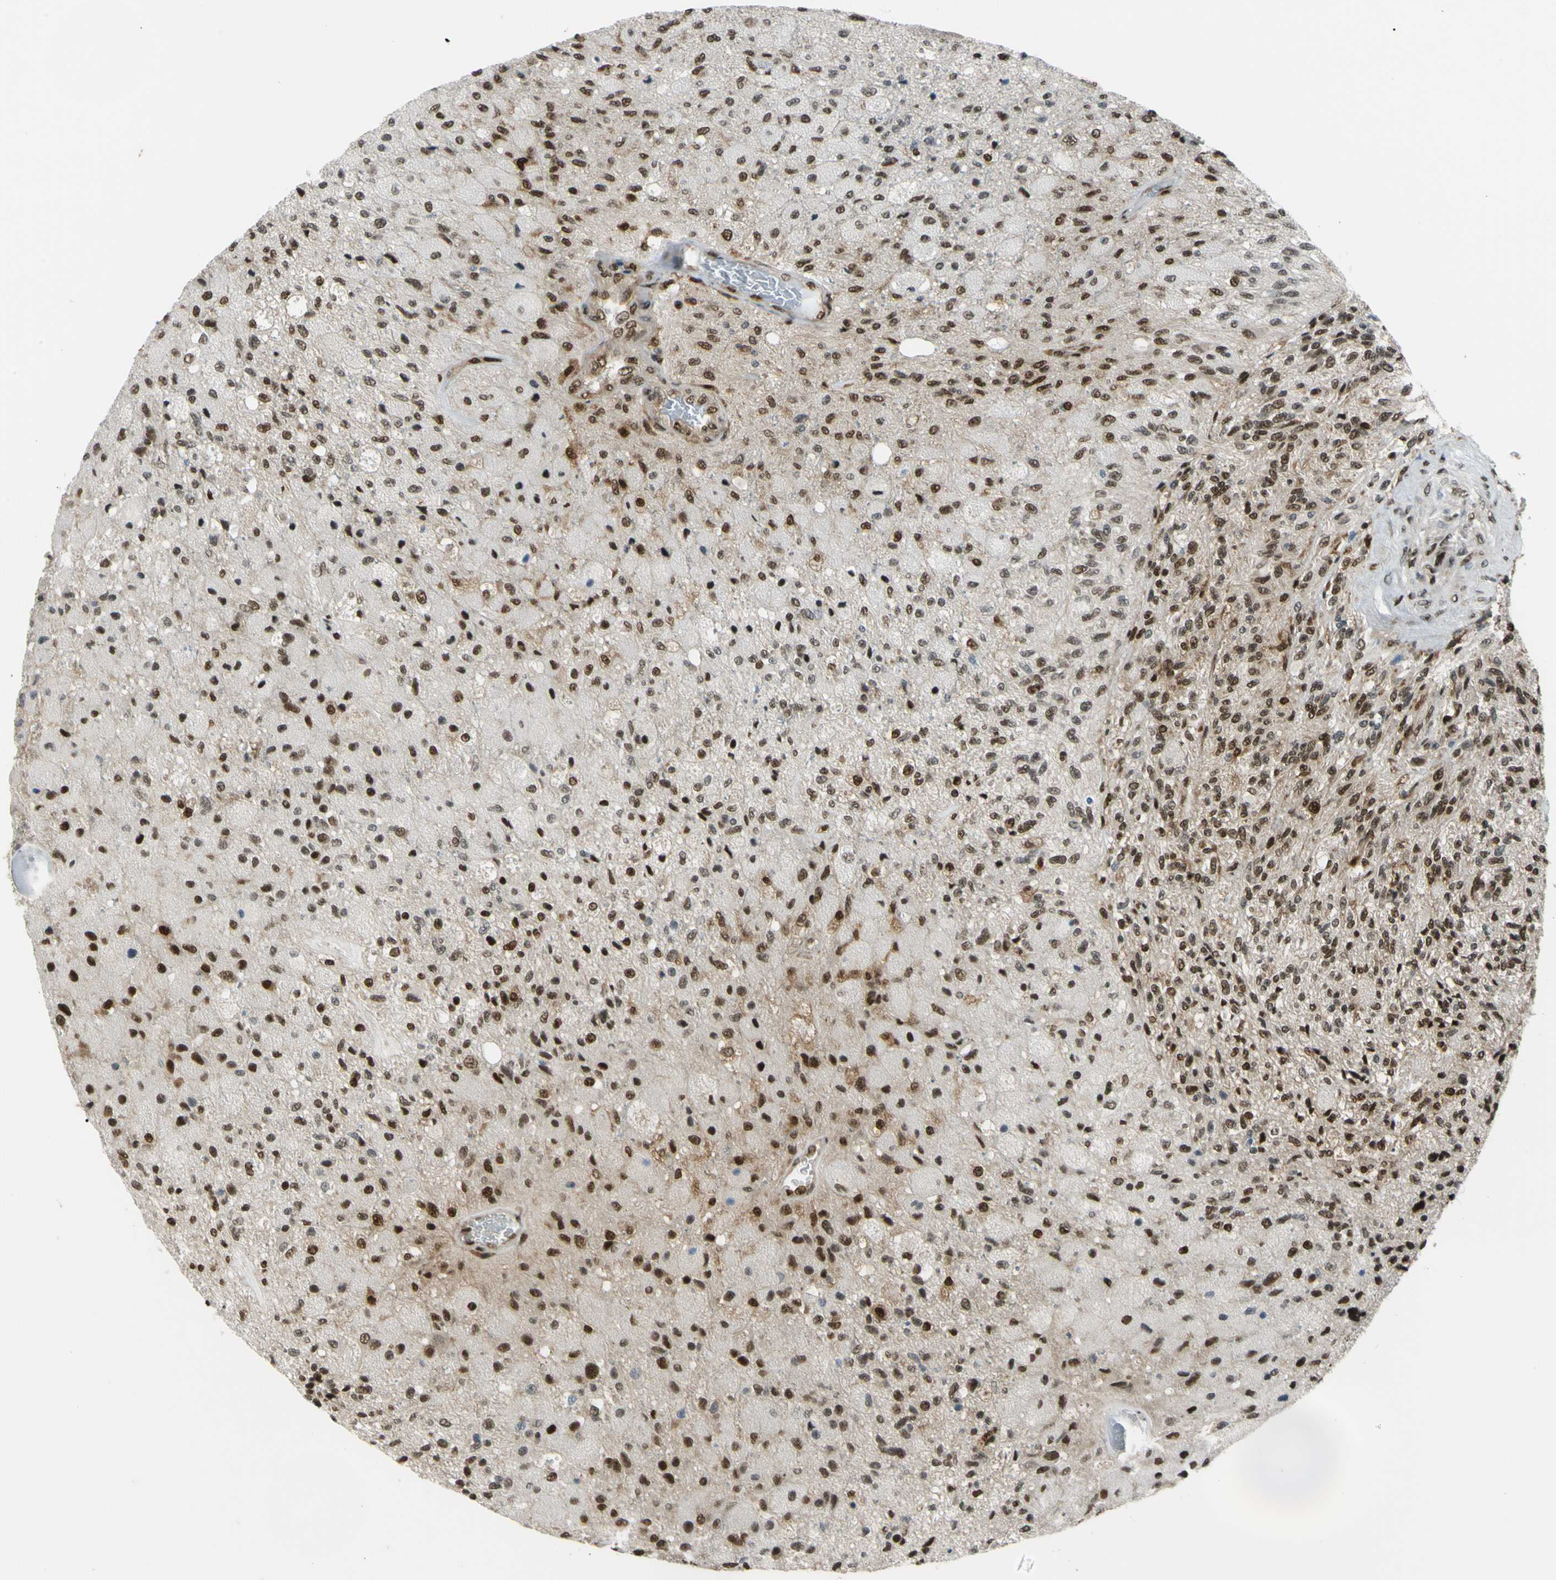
{"staining": {"intensity": "strong", "quantity": "25%-75%", "location": "nuclear"}, "tissue": "glioma", "cell_type": "Tumor cells", "image_type": "cancer", "snomed": [{"axis": "morphology", "description": "Normal tissue, NOS"}, {"axis": "morphology", "description": "Glioma, malignant, High grade"}, {"axis": "topography", "description": "Cerebral cortex"}], "caption": "The image demonstrates immunohistochemical staining of high-grade glioma (malignant). There is strong nuclear positivity is present in about 25%-75% of tumor cells.", "gene": "FKBP5", "patient": {"sex": "male", "age": 77}}